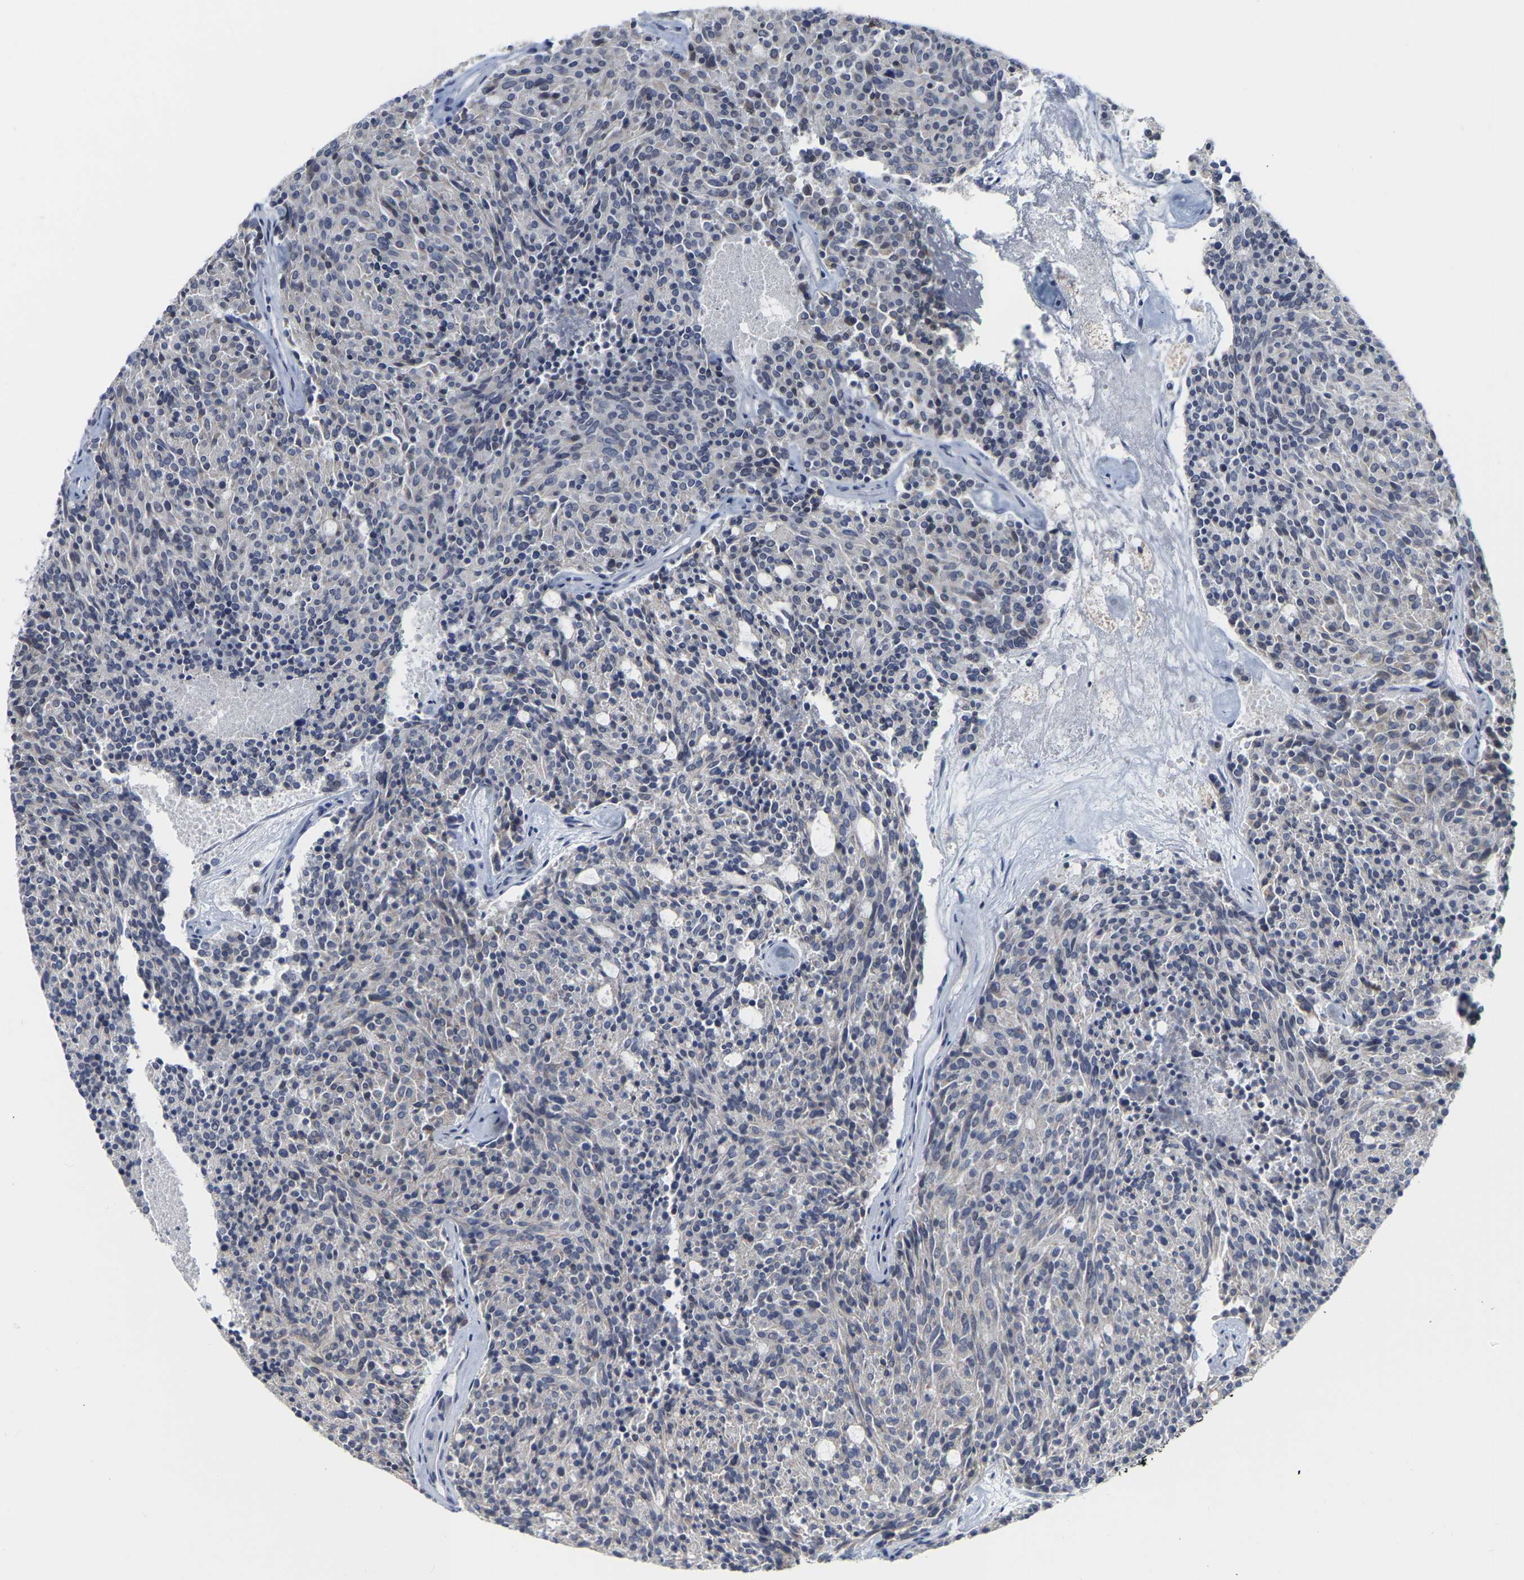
{"staining": {"intensity": "negative", "quantity": "none", "location": "none"}, "tissue": "carcinoid", "cell_type": "Tumor cells", "image_type": "cancer", "snomed": [{"axis": "morphology", "description": "Carcinoid, malignant, NOS"}, {"axis": "topography", "description": "Pancreas"}], "caption": "Micrograph shows no significant protein expression in tumor cells of carcinoid.", "gene": "KRT76", "patient": {"sex": "female", "age": 54}}